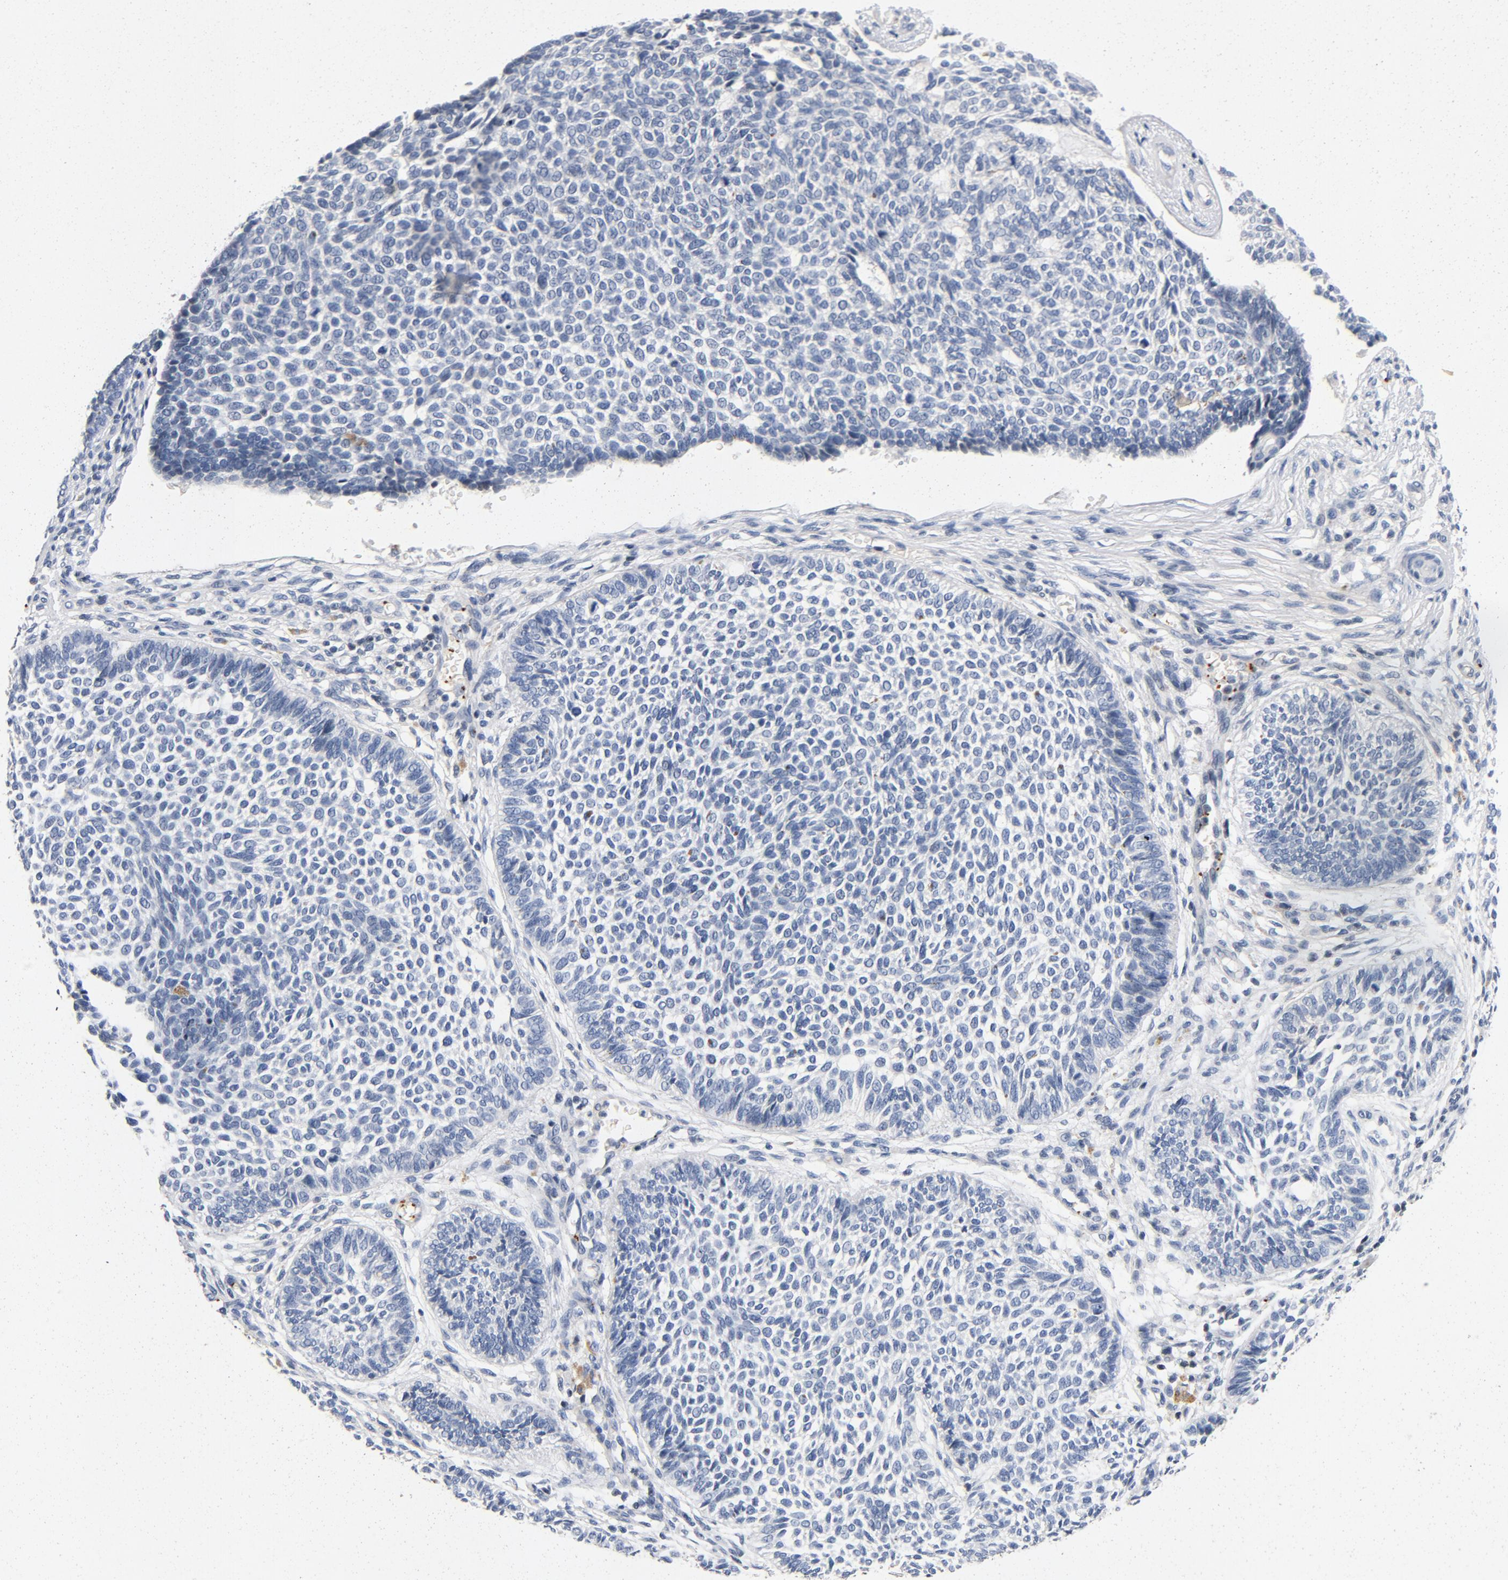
{"staining": {"intensity": "negative", "quantity": "none", "location": "none"}, "tissue": "skin cancer", "cell_type": "Tumor cells", "image_type": "cancer", "snomed": [{"axis": "morphology", "description": "Normal tissue, NOS"}, {"axis": "morphology", "description": "Basal cell carcinoma"}, {"axis": "topography", "description": "Skin"}], "caption": "This is an immunohistochemistry (IHC) histopathology image of human skin cancer. There is no positivity in tumor cells.", "gene": "PIM1", "patient": {"sex": "male", "age": 87}}